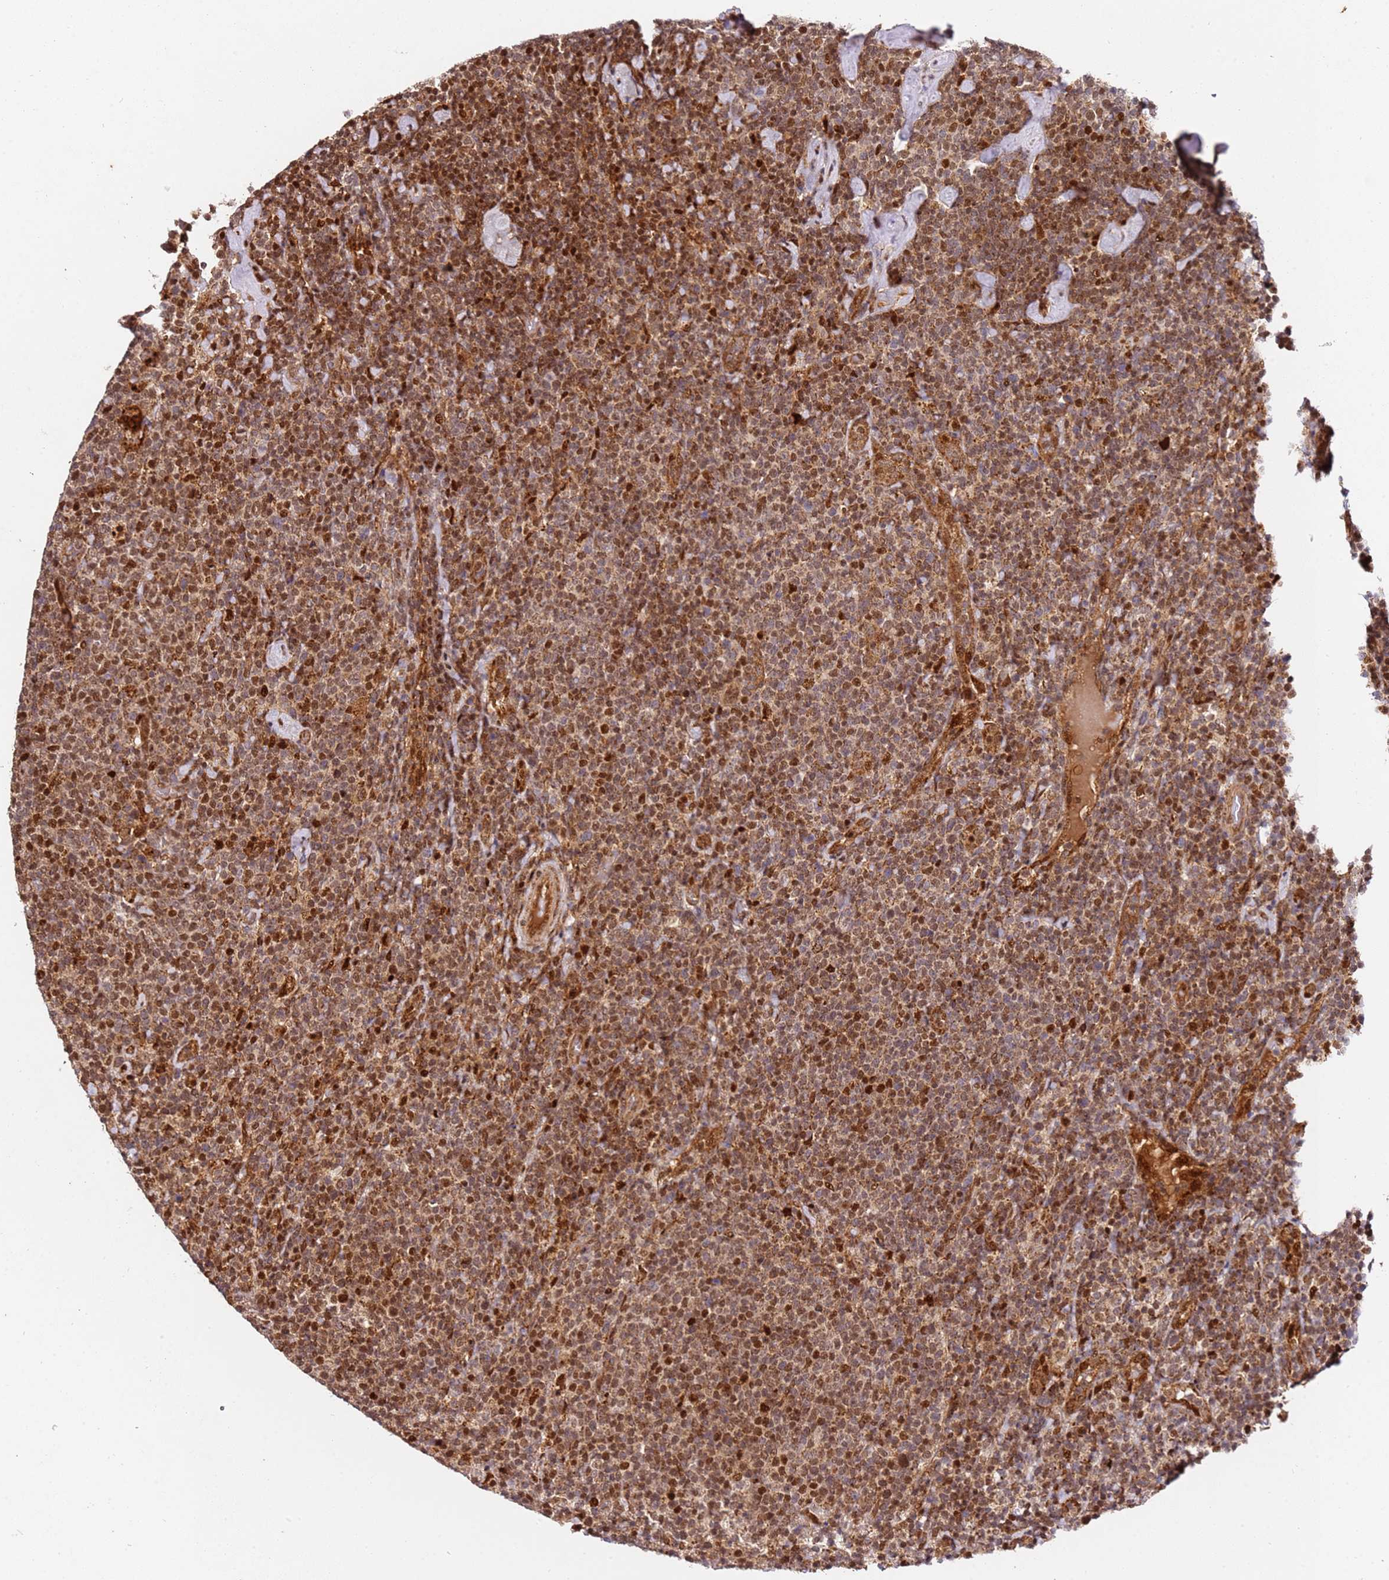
{"staining": {"intensity": "moderate", "quantity": ">75%", "location": "cytoplasmic/membranous,nuclear"}, "tissue": "lymphoma", "cell_type": "Tumor cells", "image_type": "cancer", "snomed": [{"axis": "morphology", "description": "Malignant lymphoma, non-Hodgkin's type, High grade"}, {"axis": "topography", "description": "Lymph node"}], "caption": "Moderate cytoplasmic/membranous and nuclear expression for a protein is seen in approximately >75% of tumor cells of lymphoma using immunohistochemistry.", "gene": "SMOX", "patient": {"sex": "male", "age": 61}}